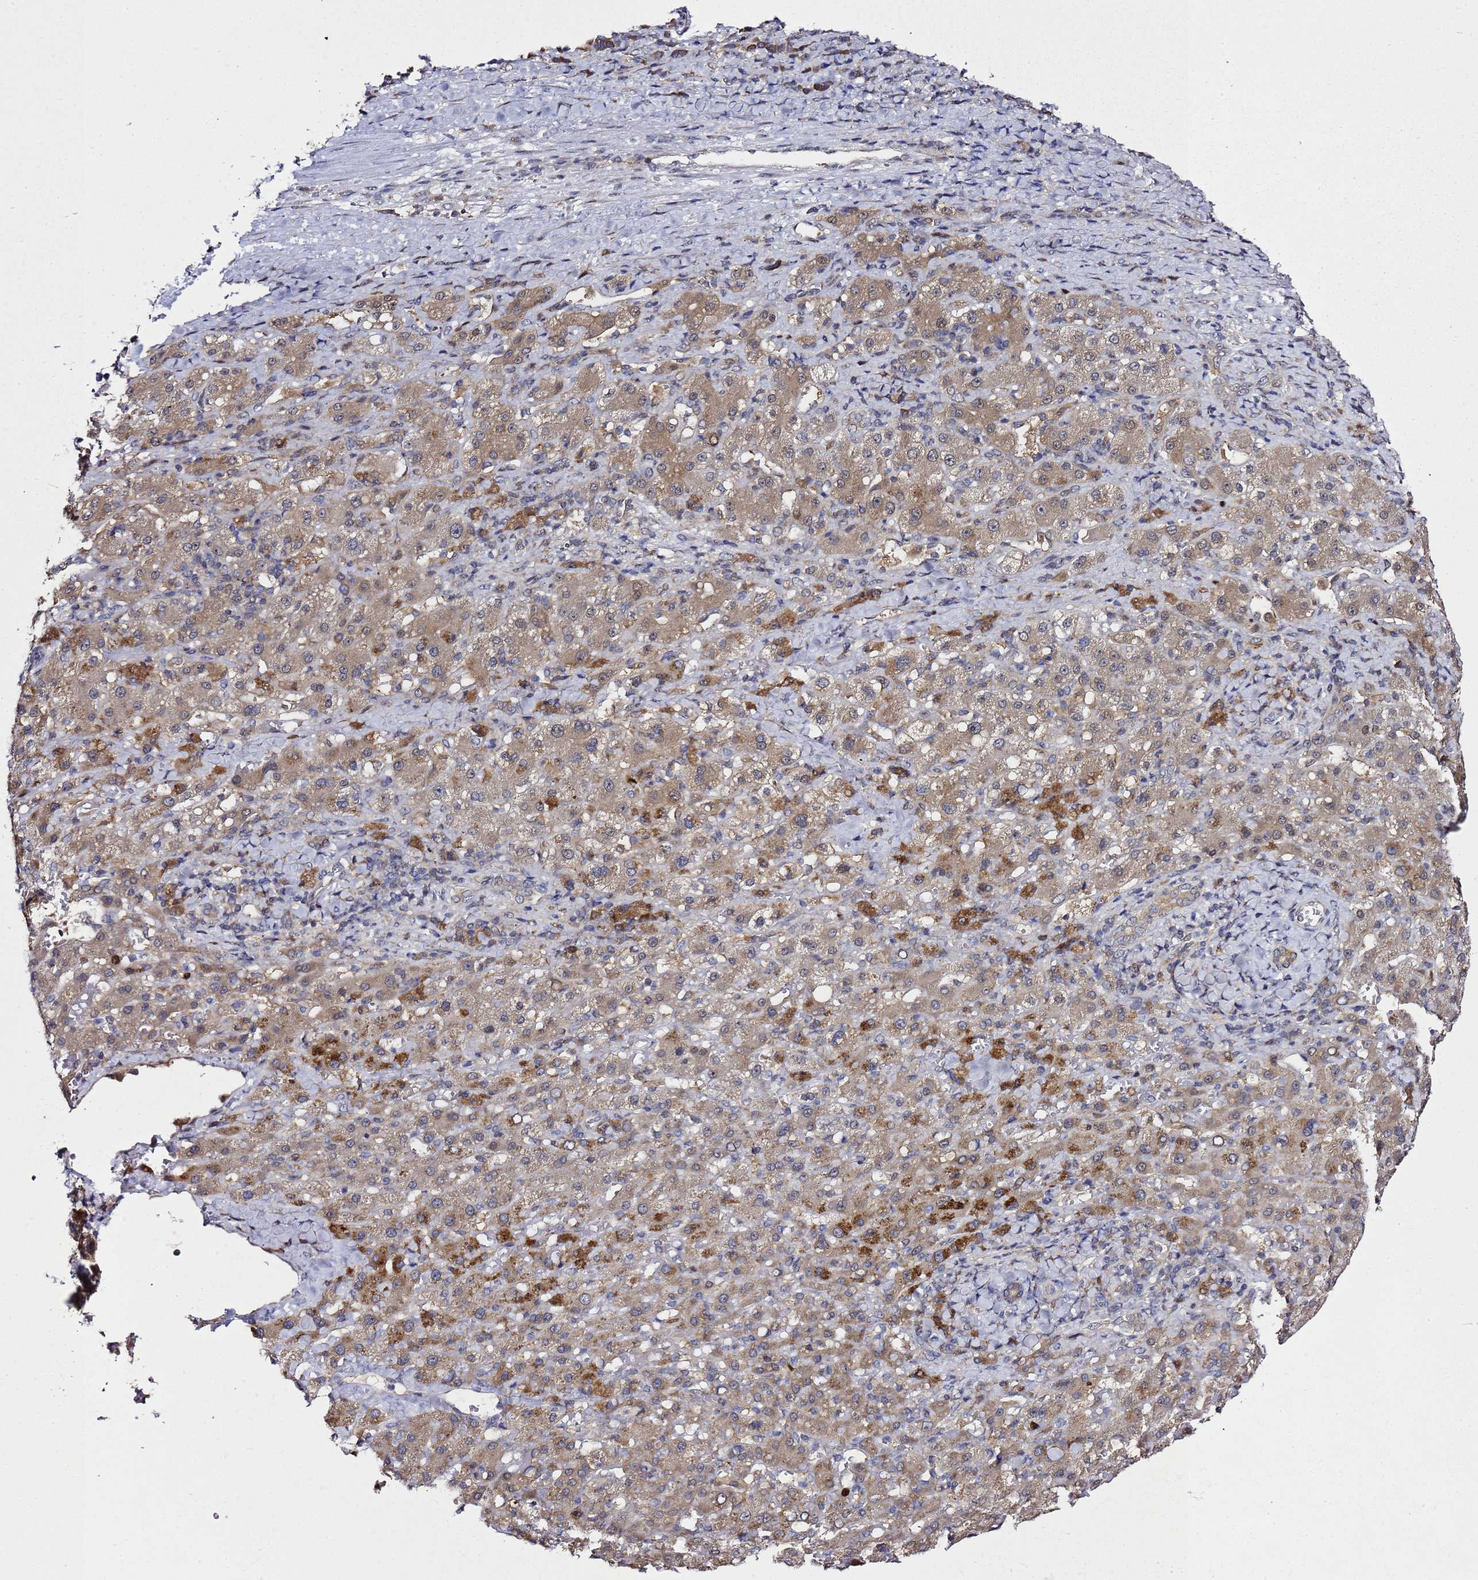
{"staining": {"intensity": "moderate", "quantity": ">75%", "location": "cytoplasmic/membranous"}, "tissue": "liver cancer", "cell_type": "Tumor cells", "image_type": "cancer", "snomed": [{"axis": "morphology", "description": "Carcinoma, Hepatocellular, NOS"}, {"axis": "topography", "description": "Liver"}], "caption": "About >75% of tumor cells in liver hepatocellular carcinoma show moderate cytoplasmic/membranous protein staining as visualized by brown immunohistochemical staining.", "gene": "ALG3", "patient": {"sex": "female", "age": 58}}